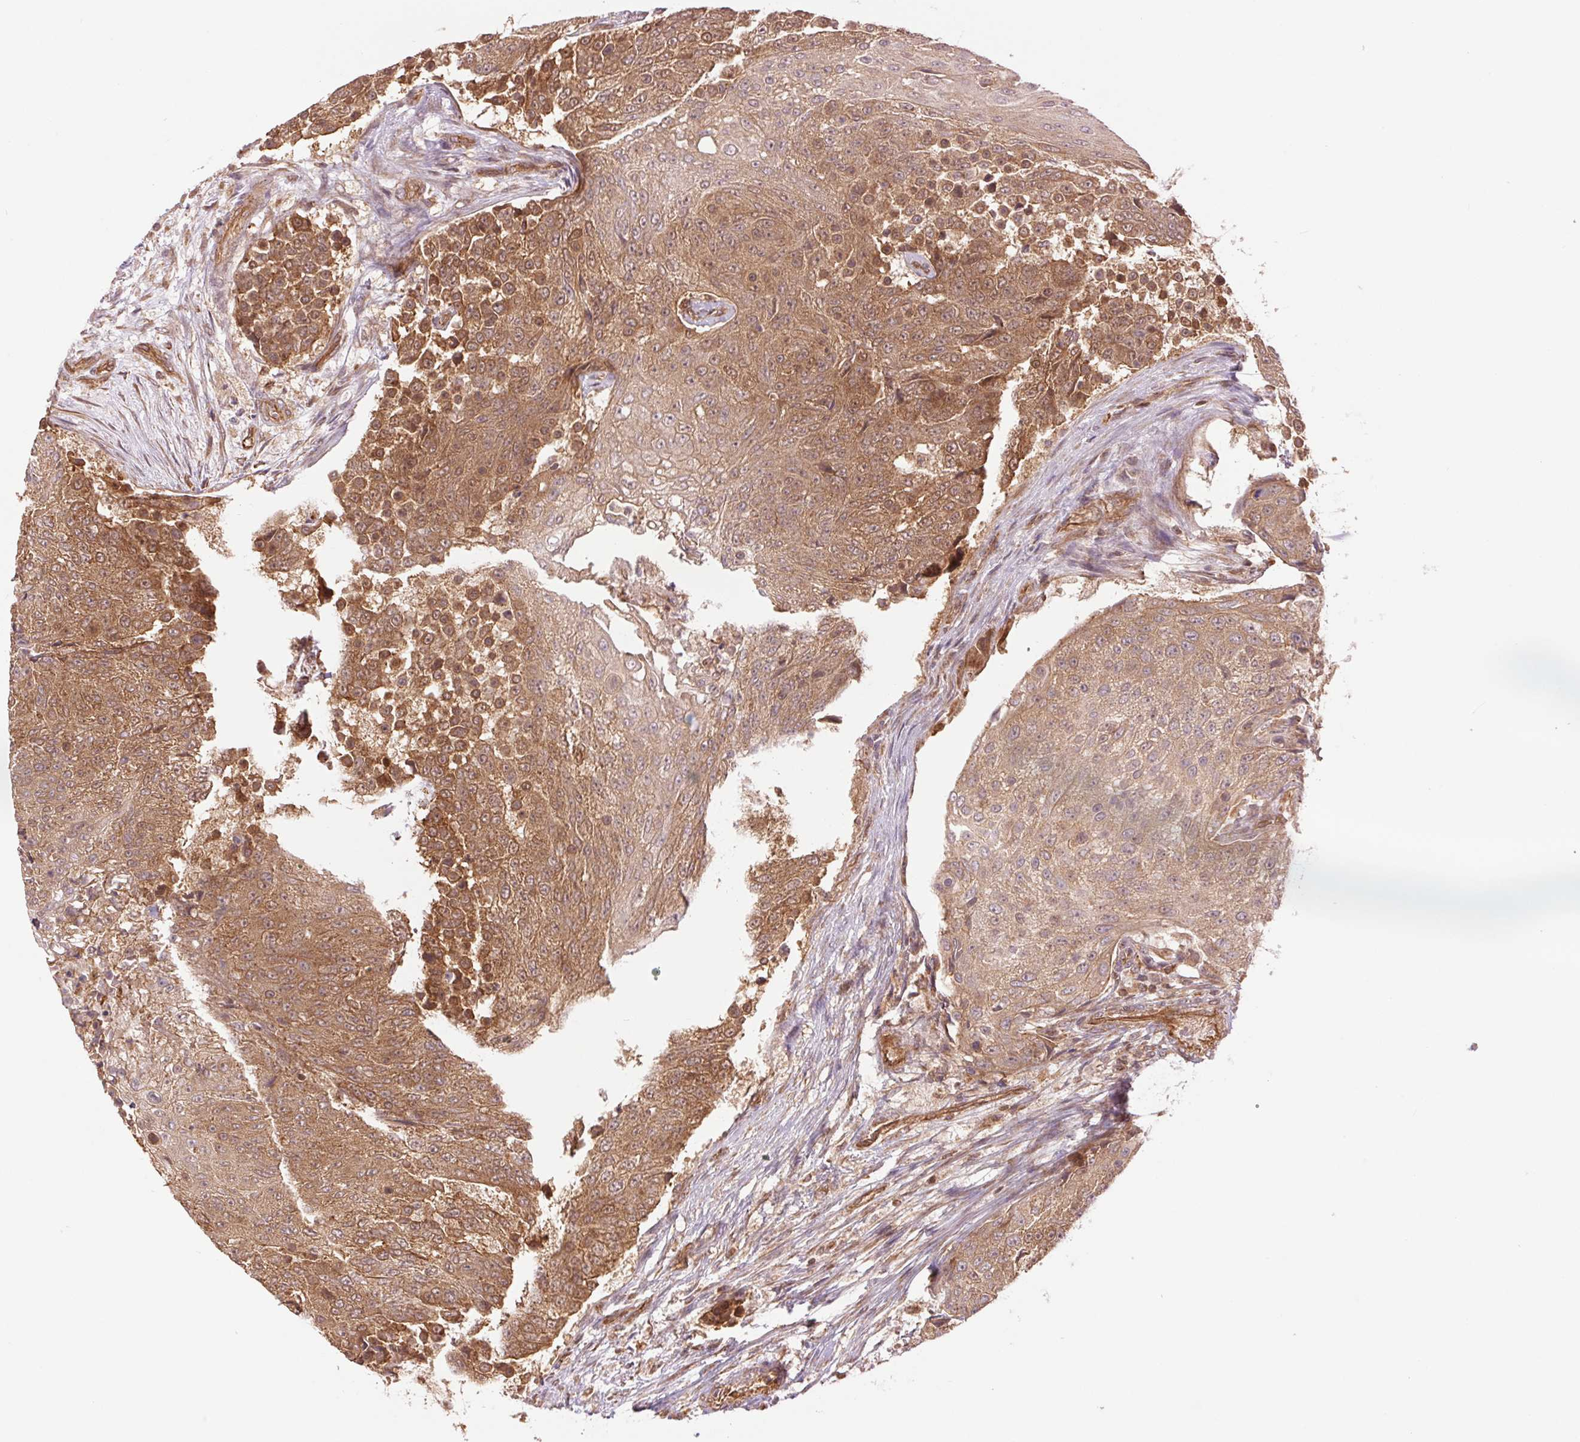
{"staining": {"intensity": "moderate", "quantity": ">75%", "location": "cytoplasmic/membranous"}, "tissue": "urothelial cancer", "cell_type": "Tumor cells", "image_type": "cancer", "snomed": [{"axis": "morphology", "description": "Urothelial carcinoma, High grade"}, {"axis": "topography", "description": "Urinary bladder"}], "caption": "Urothelial cancer stained with IHC displays moderate cytoplasmic/membranous positivity in approximately >75% of tumor cells. (Stains: DAB (3,3'-diaminobenzidine) in brown, nuclei in blue, Microscopy: brightfield microscopy at high magnification).", "gene": "STARD7", "patient": {"sex": "female", "age": 63}}